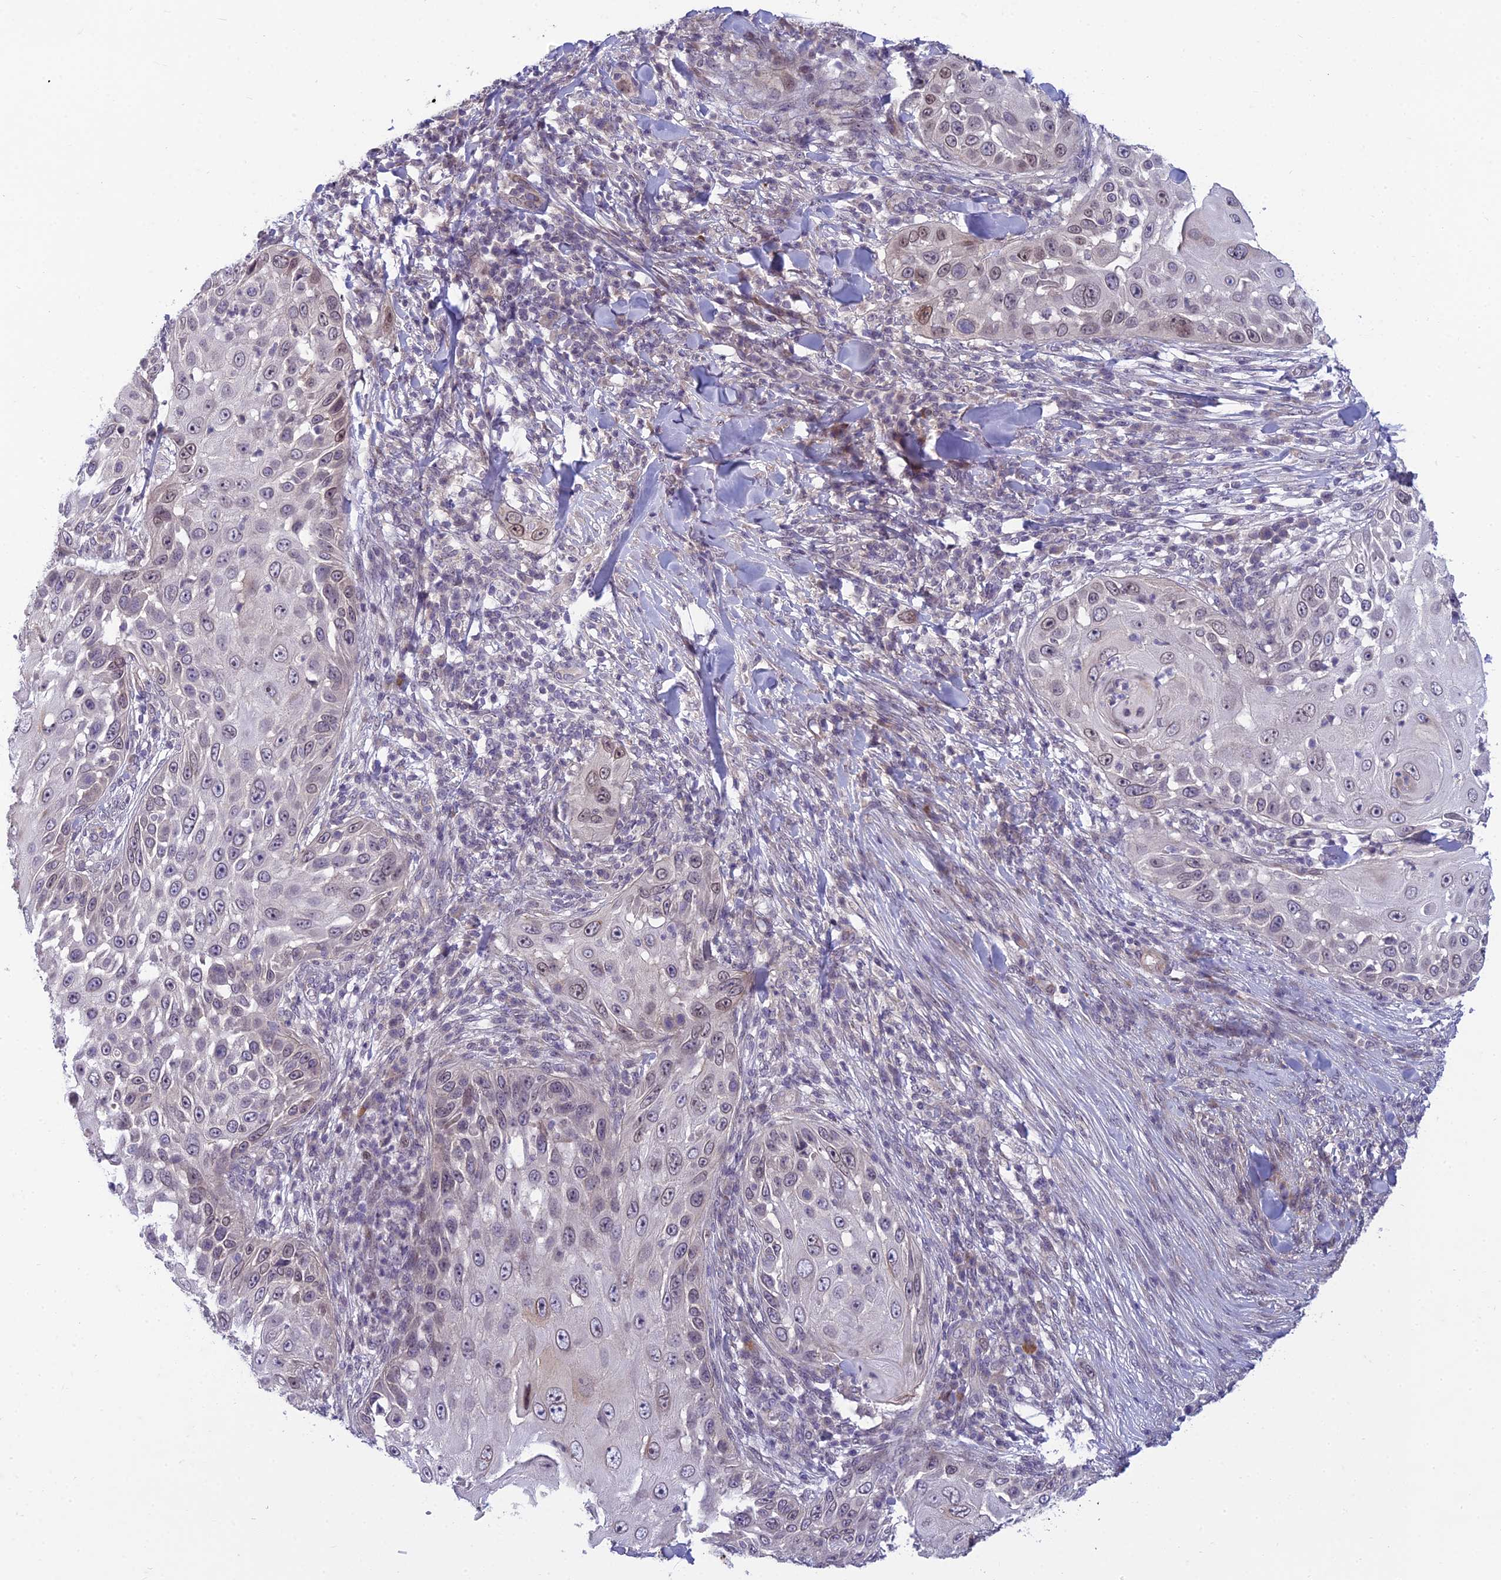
{"staining": {"intensity": "moderate", "quantity": "<25%", "location": "nuclear"}, "tissue": "skin cancer", "cell_type": "Tumor cells", "image_type": "cancer", "snomed": [{"axis": "morphology", "description": "Squamous cell carcinoma, NOS"}, {"axis": "topography", "description": "Skin"}], "caption": "A high-resolution micrograph shows IHC staining of squamous cell carcinoma (skin), which shows moderate nuclear staining in approximately <25% of tumor cells.", "gene": "DTX2", "patient": {"sex": "female", "age": 44}}